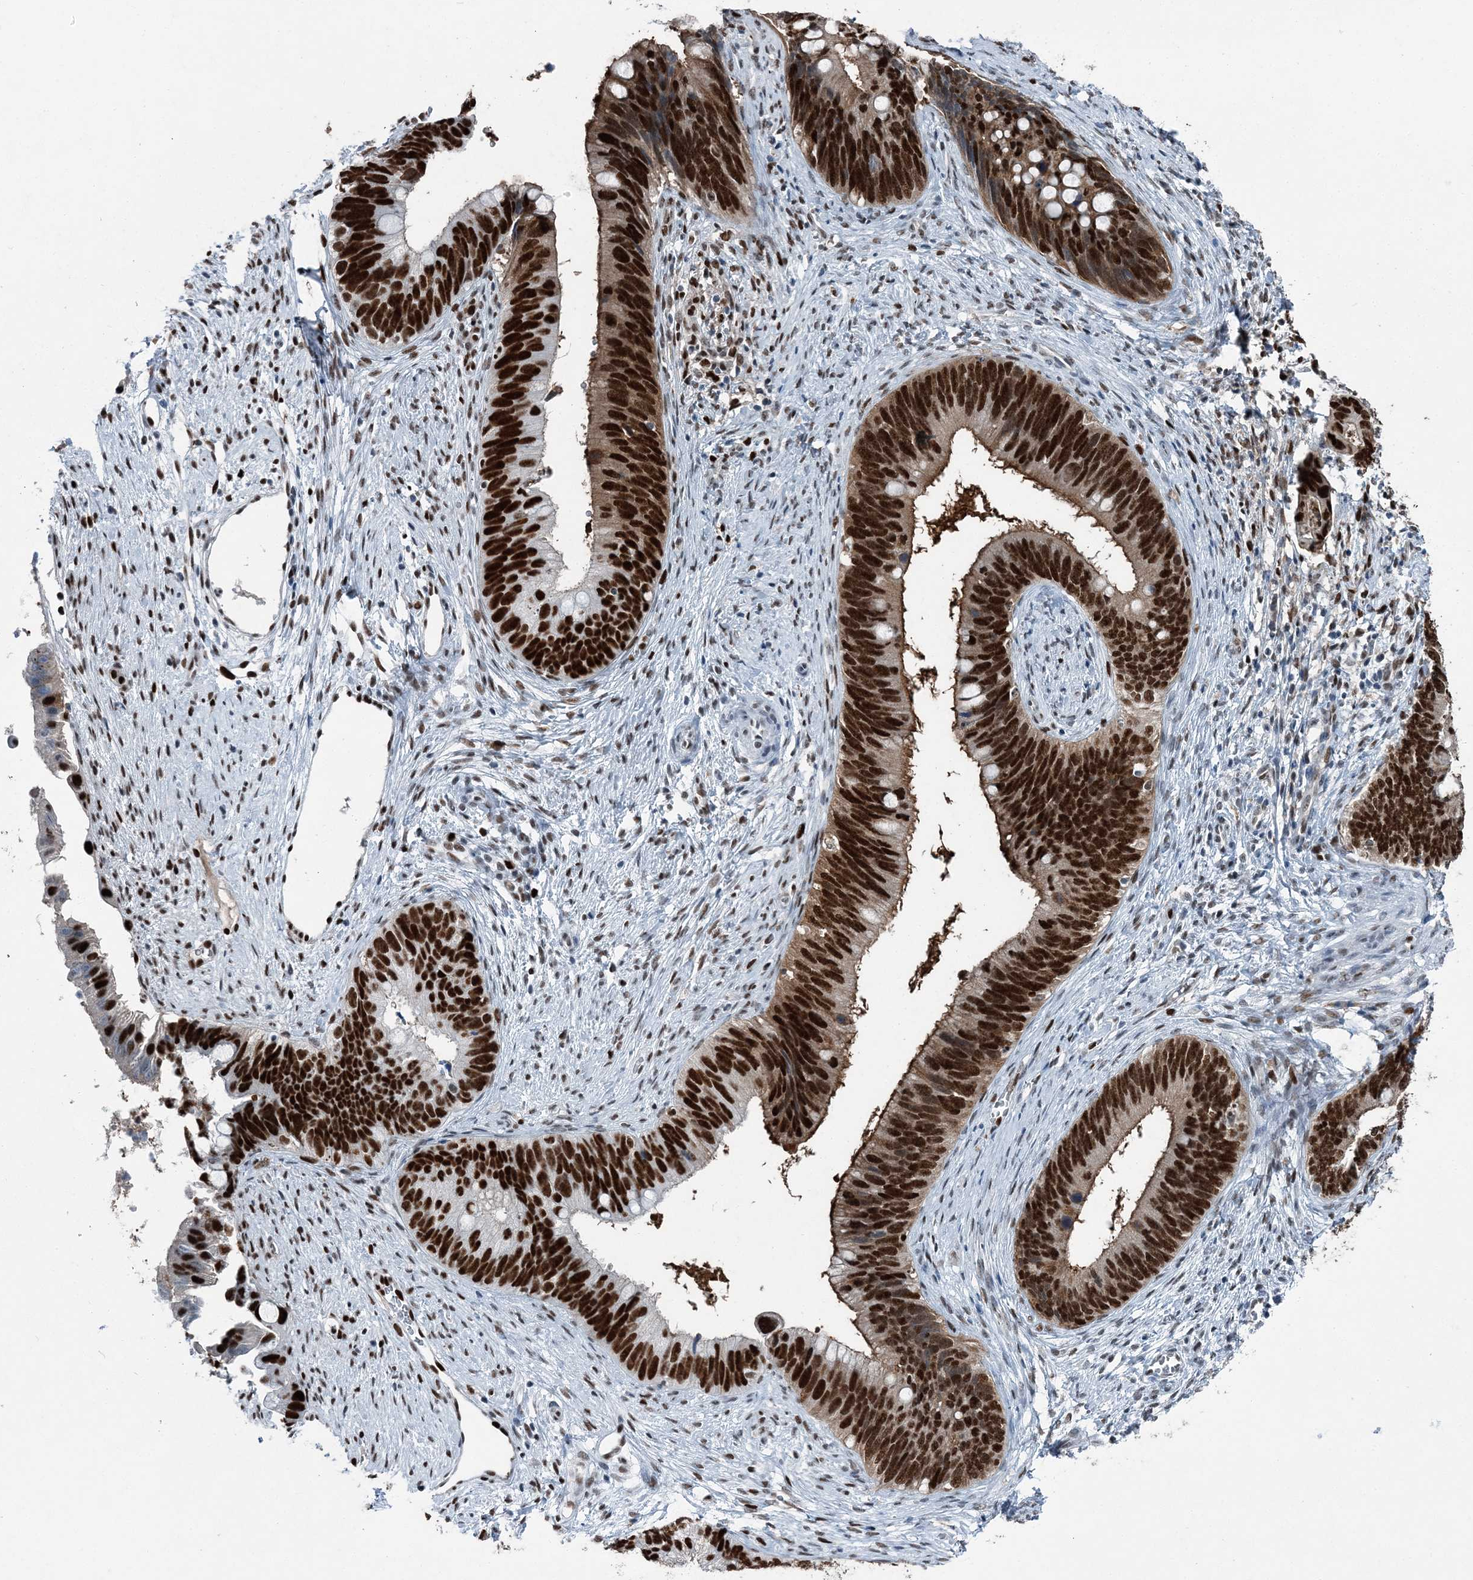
{"staining": {"intensity": "strong", "quantity": ">75%", "location": "nuclear"}, "tissue": "cervical cancer", "cell_type": "Tumor cells", "image_type": "cancer", "snomed": [{"axis": "morphology", "description": "Adenocarcinoma, NOS"}, {"axis": "topography", "description": "Cervix"}], "caption": "Immunohistochemistry (IHC) micrograph of neoplastic tissue: human cervical adenocarcinoma stained using IHC displays high levels of strong protein expression localized specifically in the nuclear of tumor cells, appearing as a nuclear brown color.", "gene": "HAT1", "patient": {"sex": "female", "age": 42}}